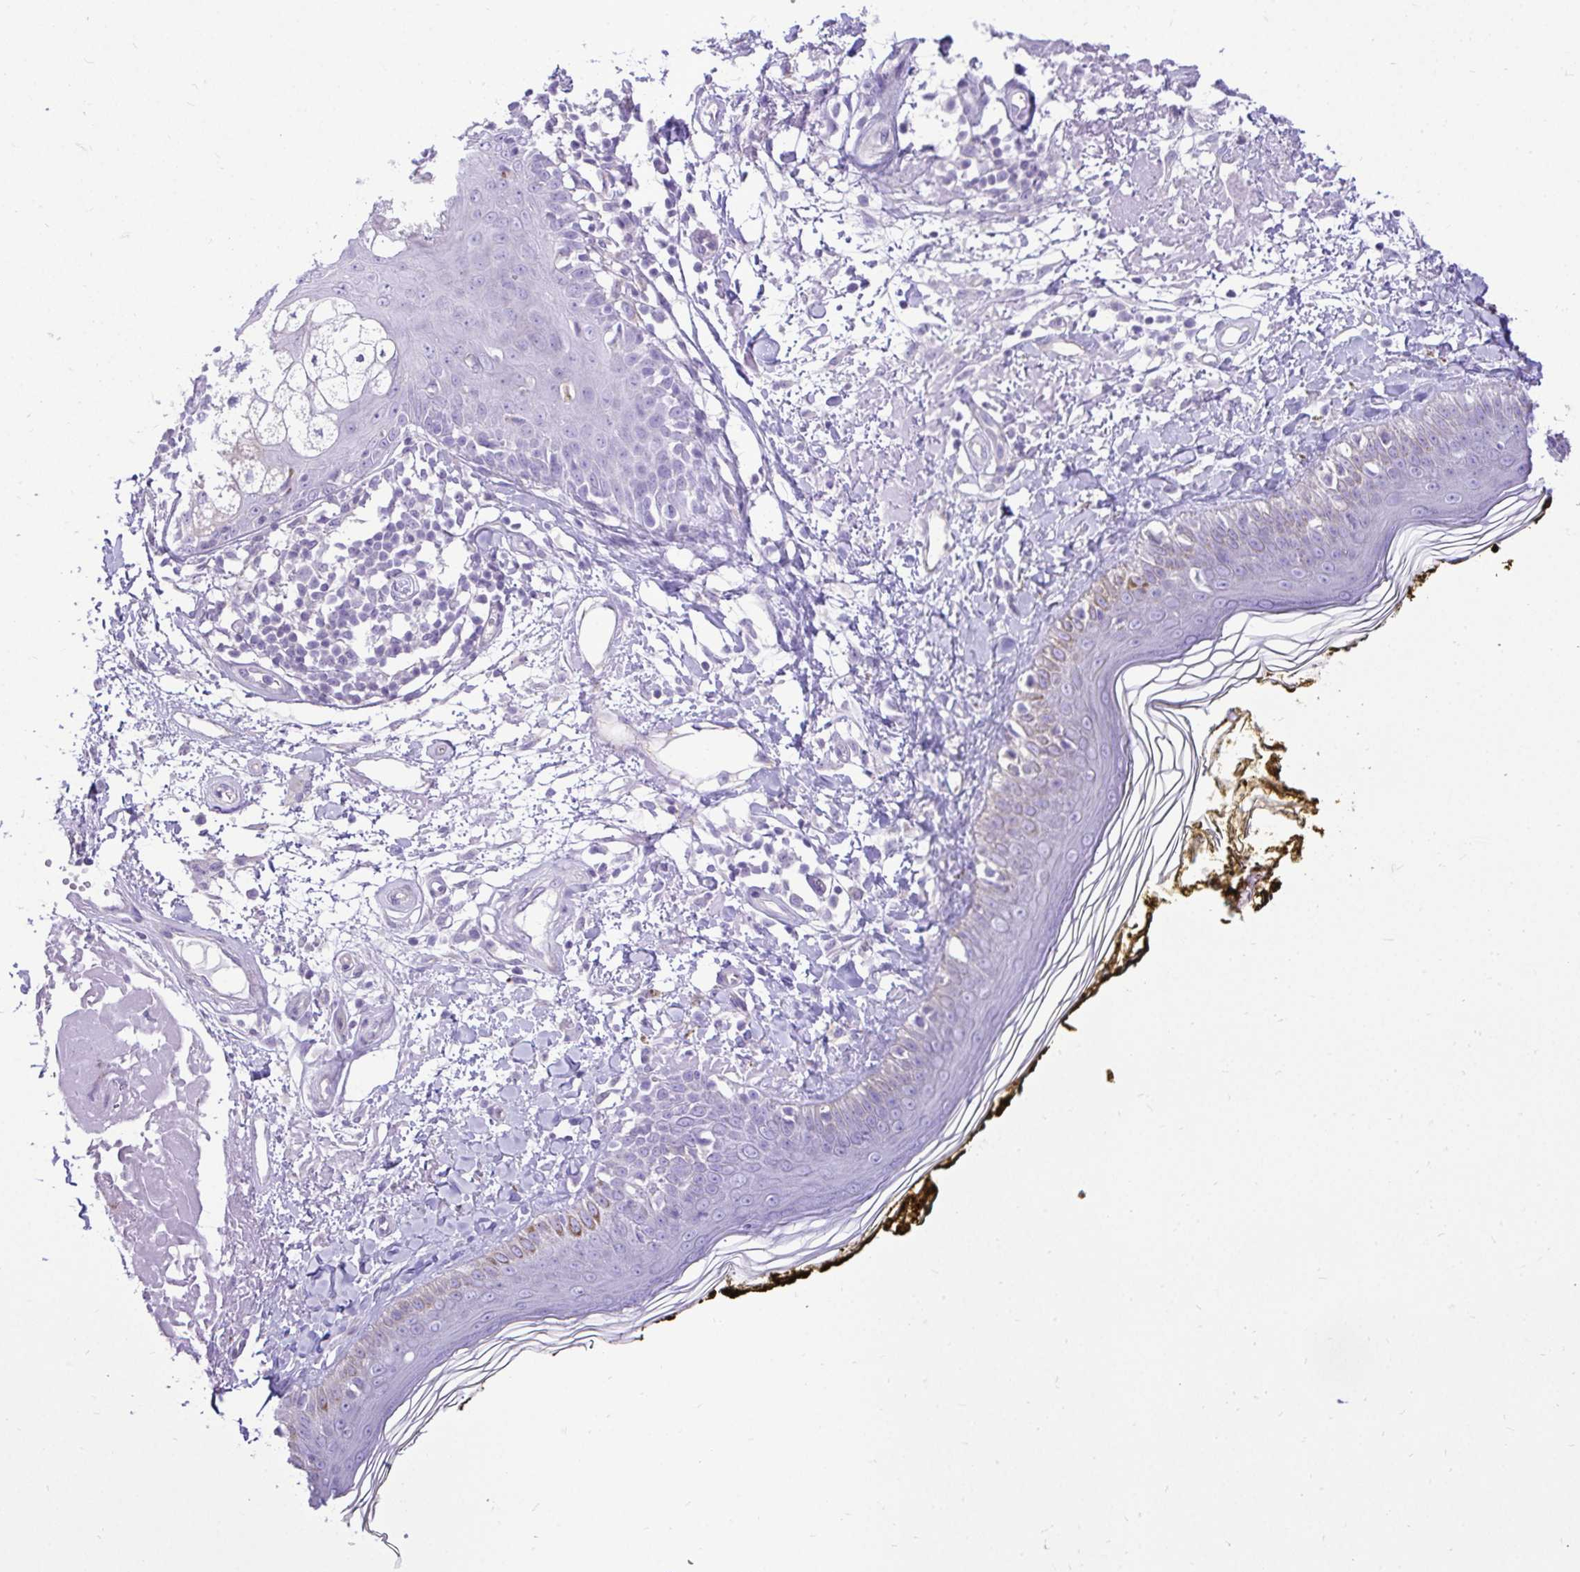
{"staining": {"intensity": "negative", "quantity": "none", "location": "none"}, "tissue": "skin", "cell_type": "Fibroblasts", "image_type": "normal", "snomed": [{"axis": "morphology", "description": "Normal tissue, NOS"}, {"axis": "topography", "description": "Skin"}], "caption": "DAB (3,3'-diaminobenzidine) immunohistochemical staining of unremarkable skin exhibits no significant expression in fibroblasts. (DAB (3,3'-diaminobenzidine) immunohistochemistry (IHC), high magnification).", "gene": "PELI3", "patient": {"sex": "male", "age": 76}}